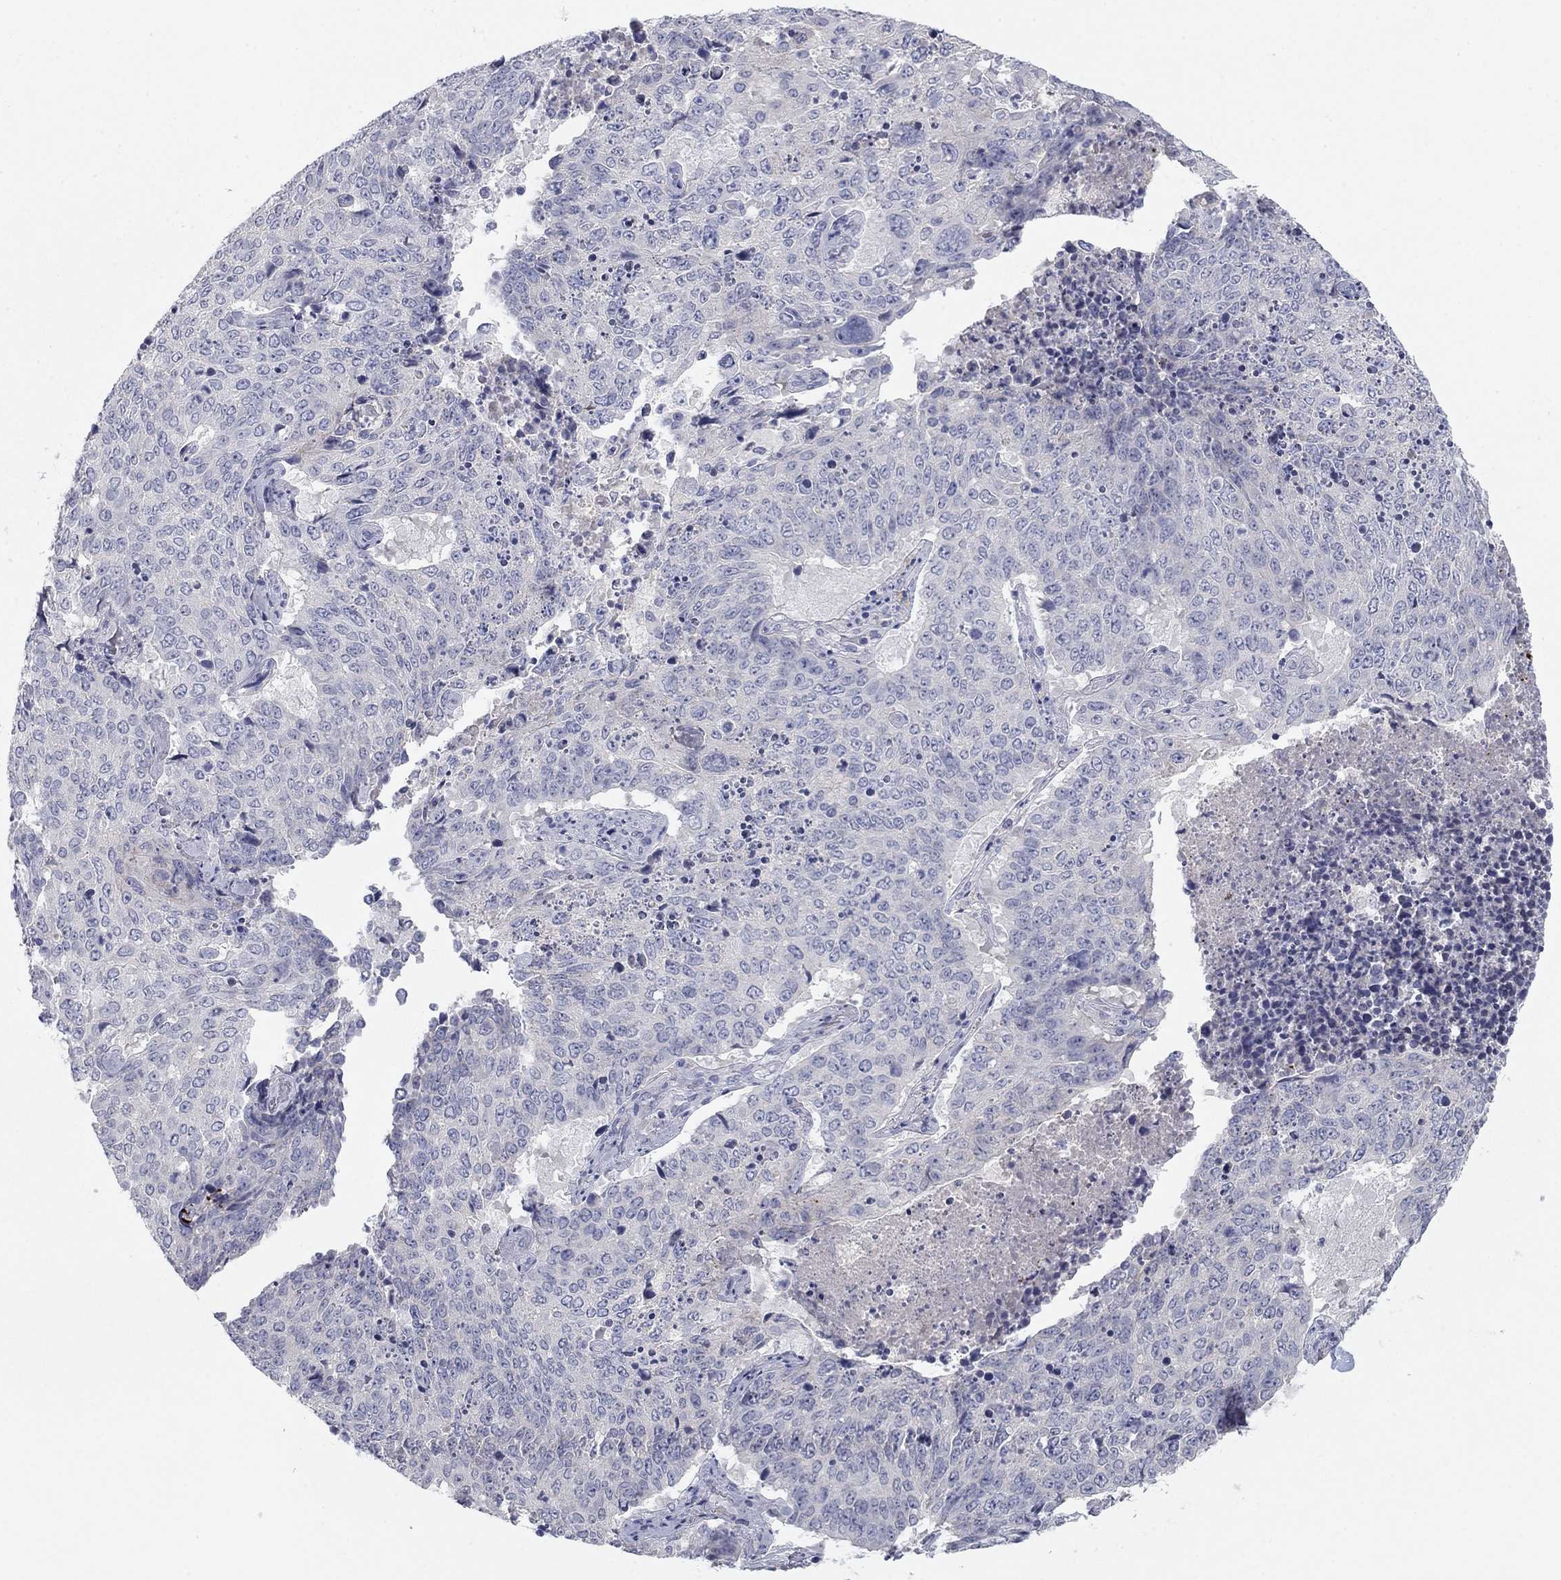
{"staining": {"intensity": "negative", "quantity": "none", "location": "none"}, "tissue": "lung cancer", "cell_type": "Tumor cells", "image_type": "cancer", "snomed": [{"axis": "morphology", "description": "Normal tissue, NOS"}, {"axis": "morphology", "description": "Squamous cell carcinoma, NOS"}, {"axis": "topography", "description": "Bronchus"}, {"axis": "topography", "description": "Lung"}], "caption": "An immunohistochemistry (IHC) histopathology image of lung cancer (squamous cell carcinoma) is shown. There is no staining in tumor cells of lung cancer (squamous cell carcinoma). The staining is performed using DAB brown chromogen with nuclei counter-stained in using hematoxylin.", "gene": "CNTNAP4", "patient": {"sex": "male", "age": 64}}